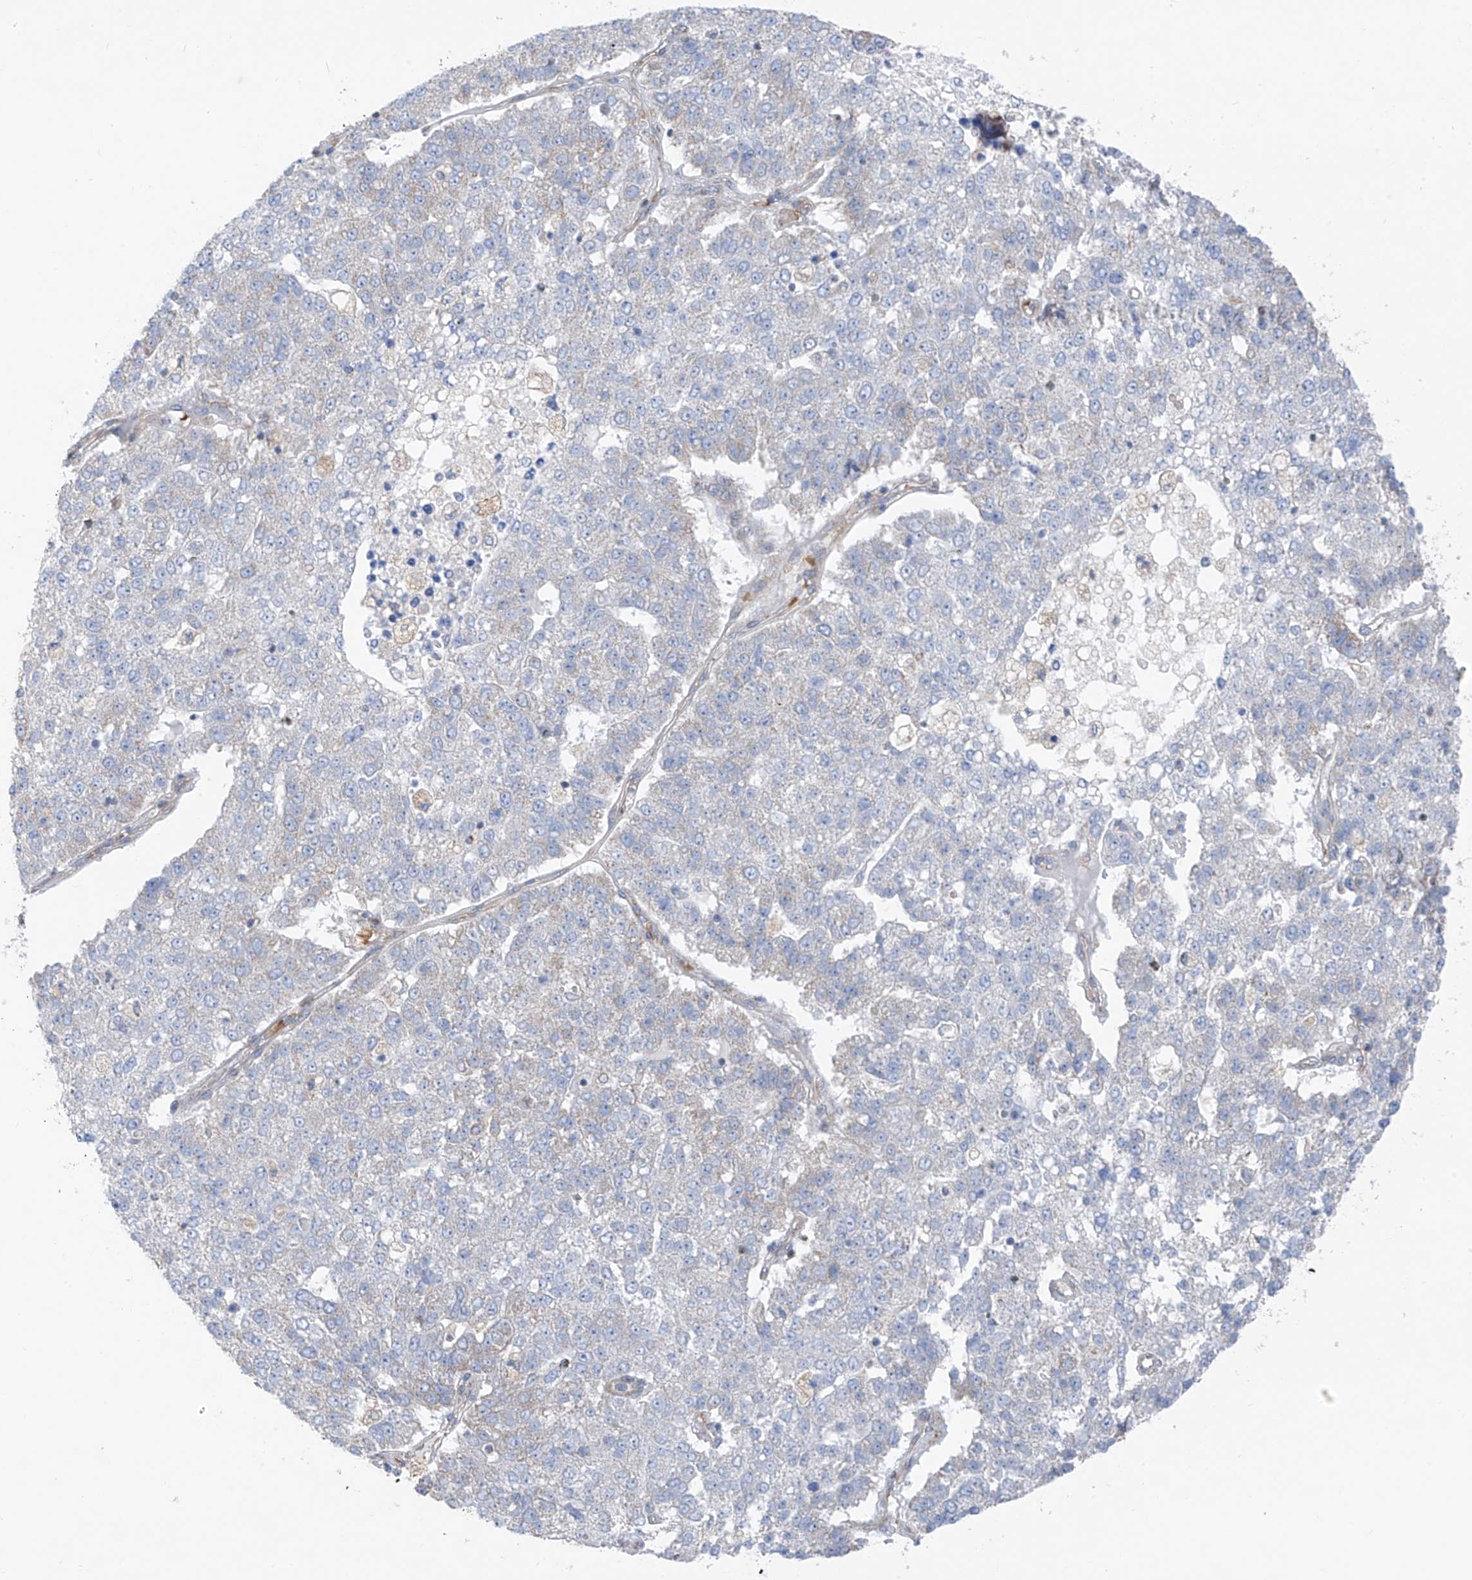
{"staining": {"intensity": "weak", "quantity": "<25%", "location": "cytoplasmic/membranous"}, "tissue": "pancreatic cancer", "cell_type": "Tumor cells", "image_type": "cancer", "snomed": [{"axis": "morphology", "description": "Adenocarcinoma, NOS"}, {"axis": "topography", "description": "Pancreas"}], "caption": "Immunohistochemical staining of human pancreatic cancer (adenocarcinoma) exhibits no significant expression in tumor cells. Nuclei are stained in blue.", "gene": "EOMES", "patient": {"sex": "female", "age": 61}}